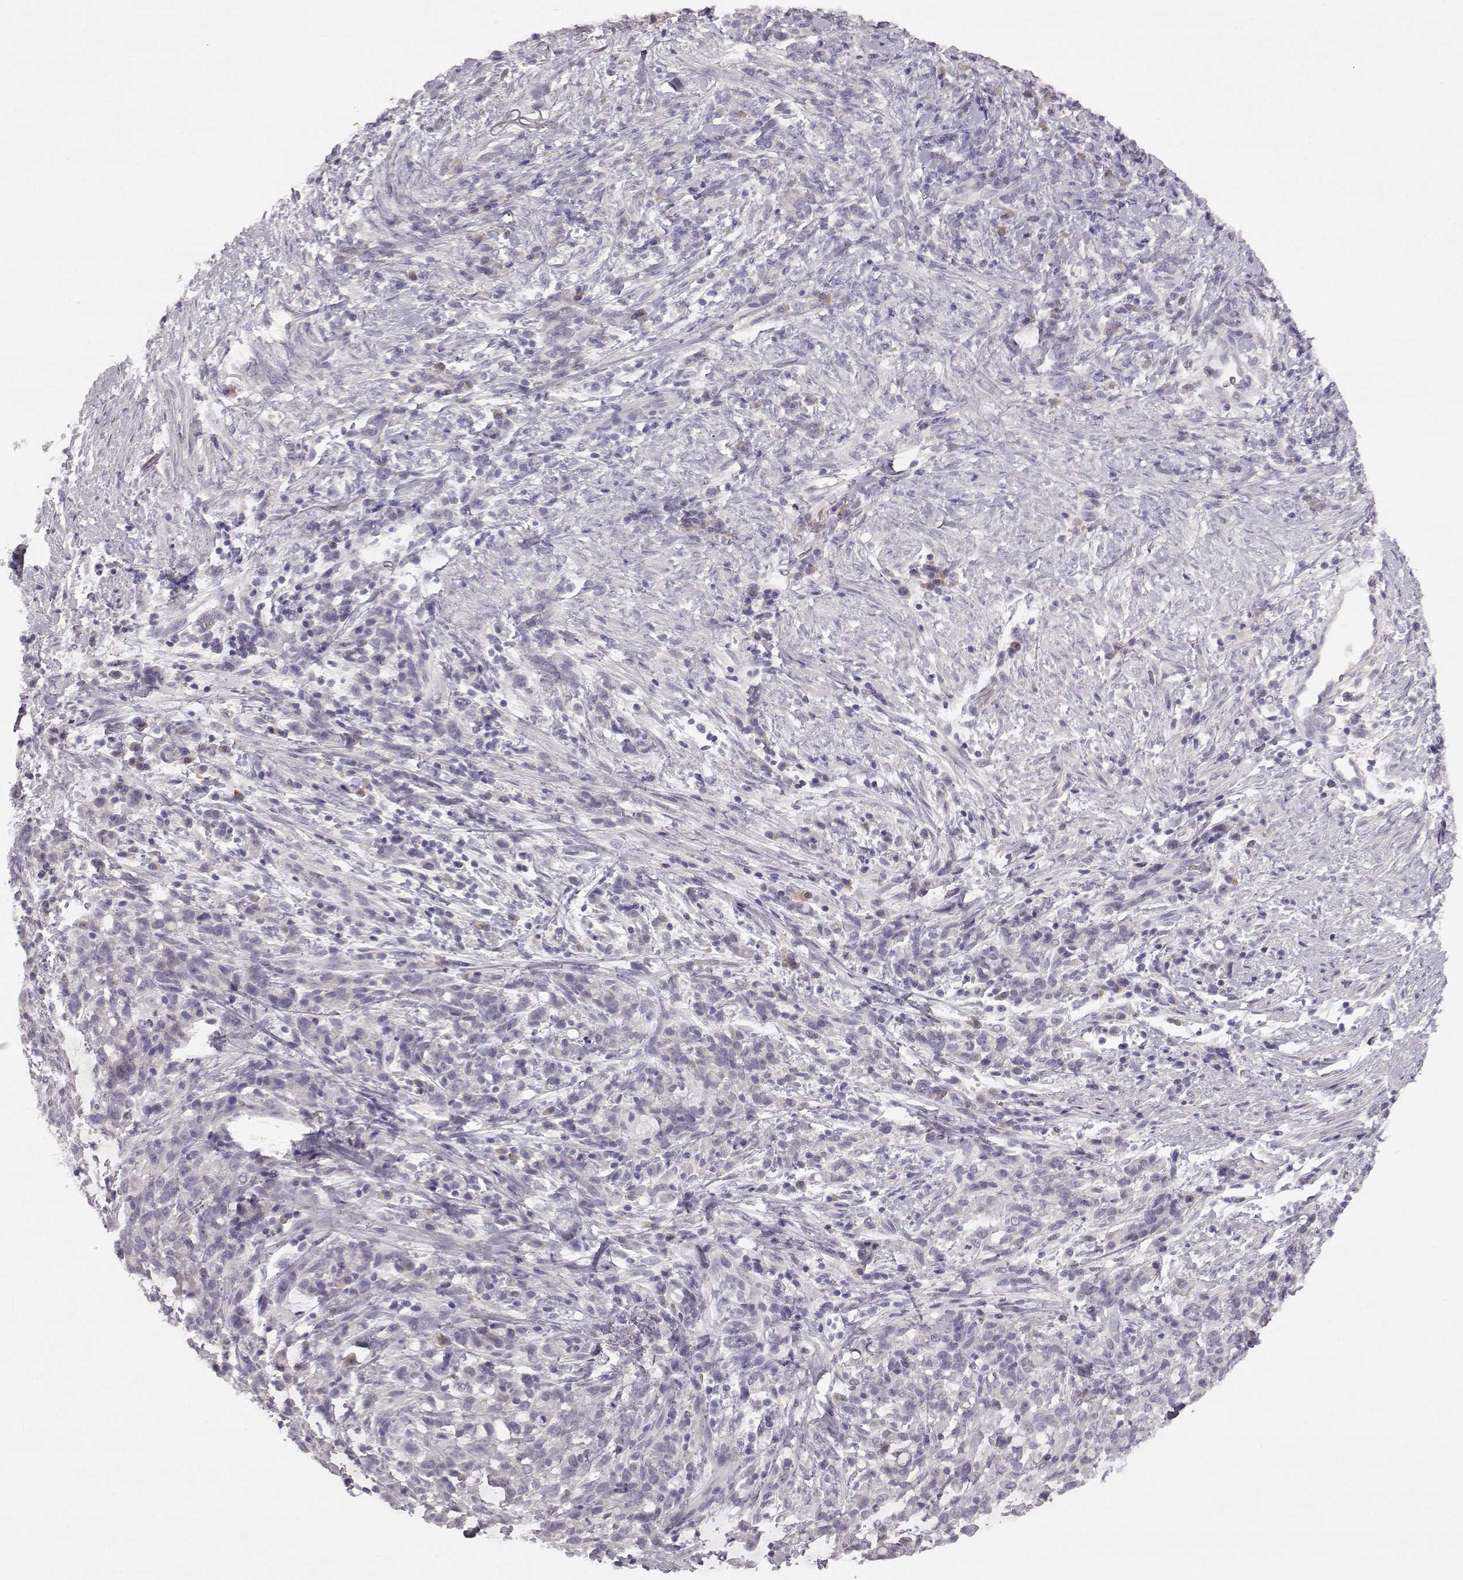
{"staining": {"intensity": "negative", "quantity": "none", "location": "none"}, "tissue": "stomach cancer", "cell_type": "Tumor cells", "image_type": "cancer", "snomed": [{"axis": "morphology", "description": "Adenocarcinoma, NOS"}, {"axis": "topography", "description": "Stomach"}], "caption": "A micrograph of stomach adenocarcinoma stained for a protein demonstrates no brown staining in tumor cells.", "gene": "SPAG17", "patient": {"sex": "female", "age": 57}}